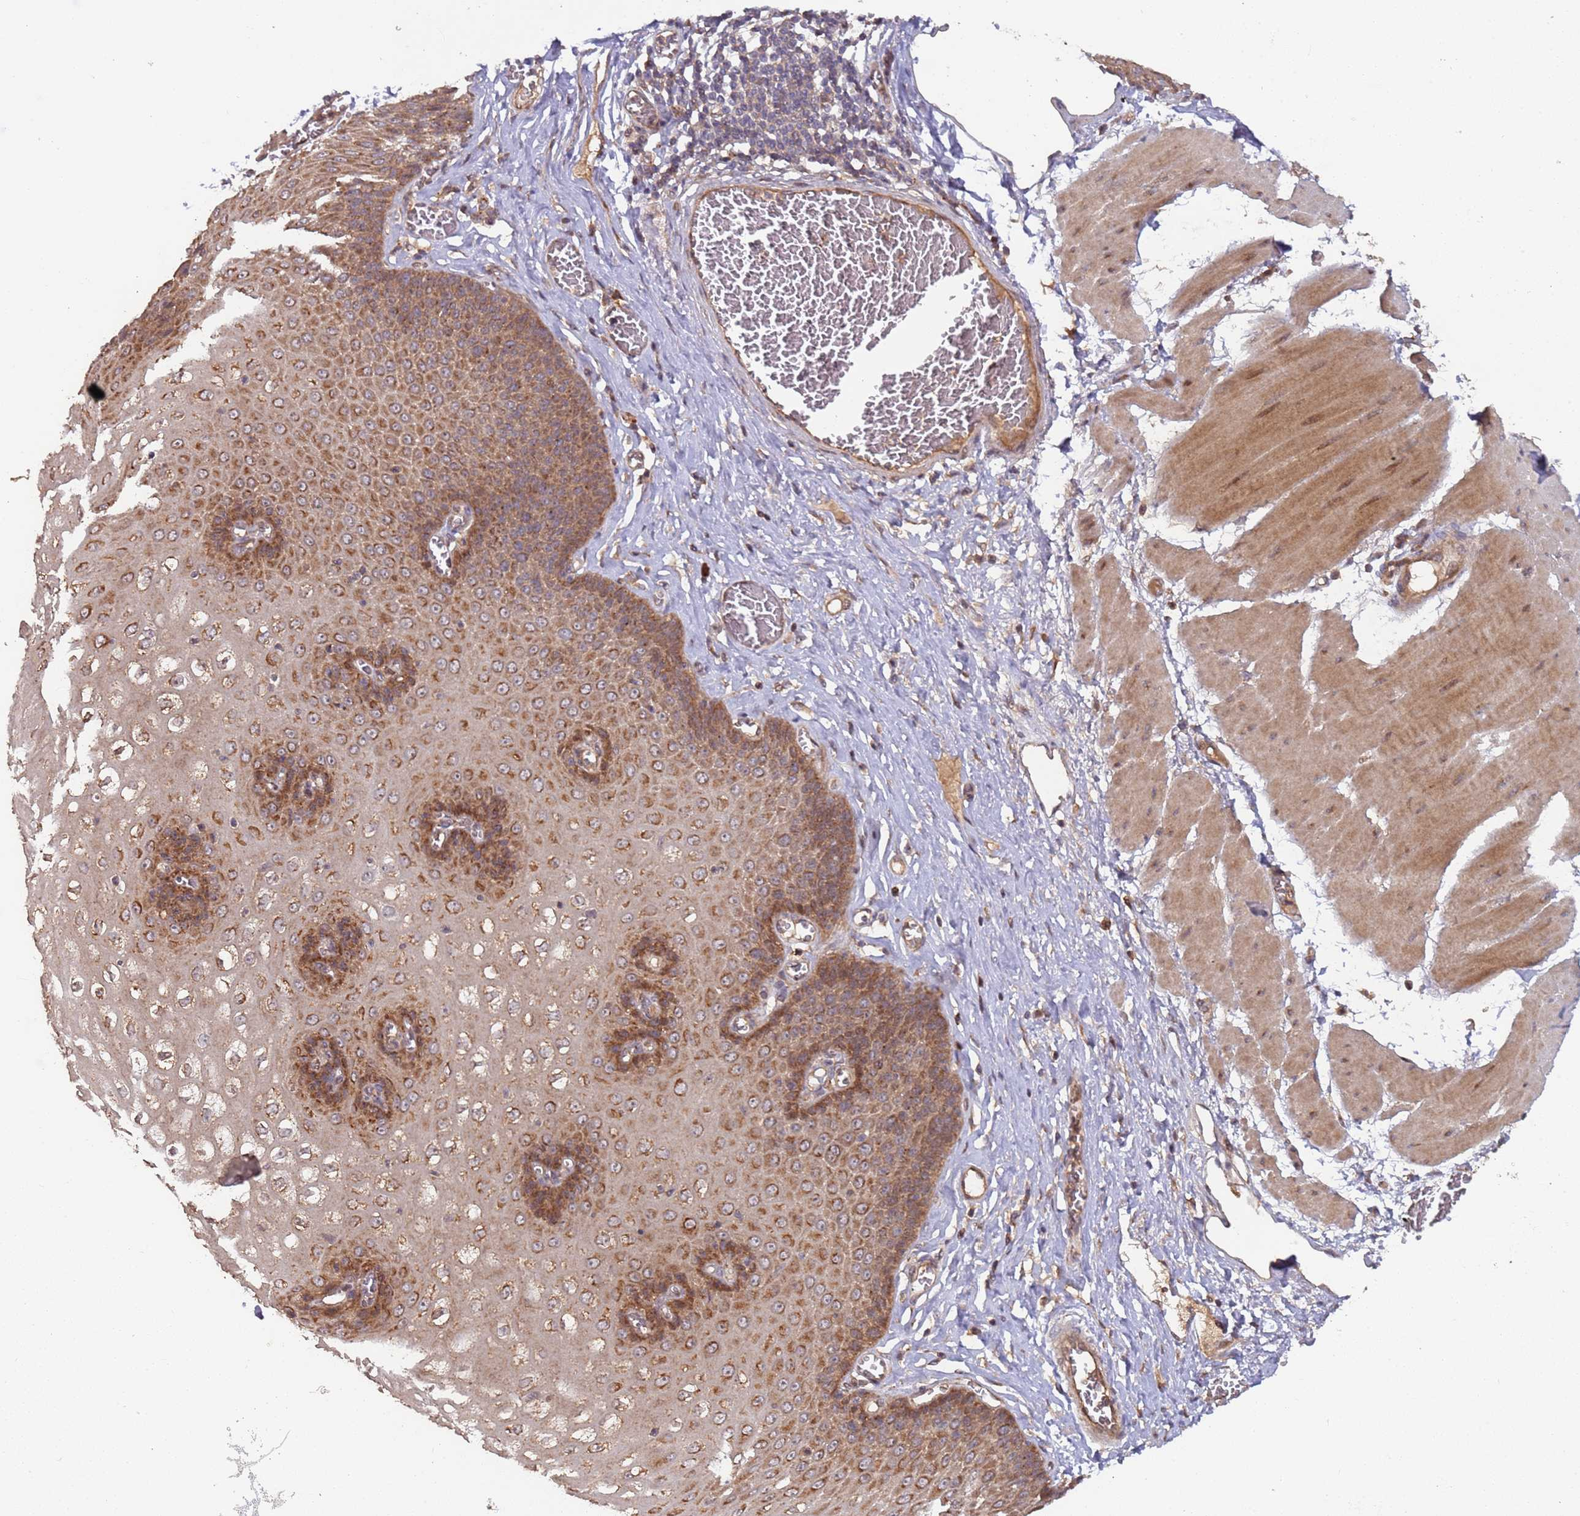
{"staining": {"intensity": "moderate", "quantity": ">75%", "location": "cytoplasmic/membranous"}, "tissue": "esophagus", "cell_type": "Squamous epithelial cells", "image_type": "normal", "snomed": [{"axis": "morphology", "description": "Normal tissue, NOS"}, {"axis": "topography", "description": "Esophagus"}], "caption": "Immunohistochemical staining of benign human esophagus reveals medium levels of moderate cytoplasmic/membranous staining in about >75% of squamous epithelial cells.", "gene": "KANSL1L", "patient": {"sex": "male", "age": 60}}